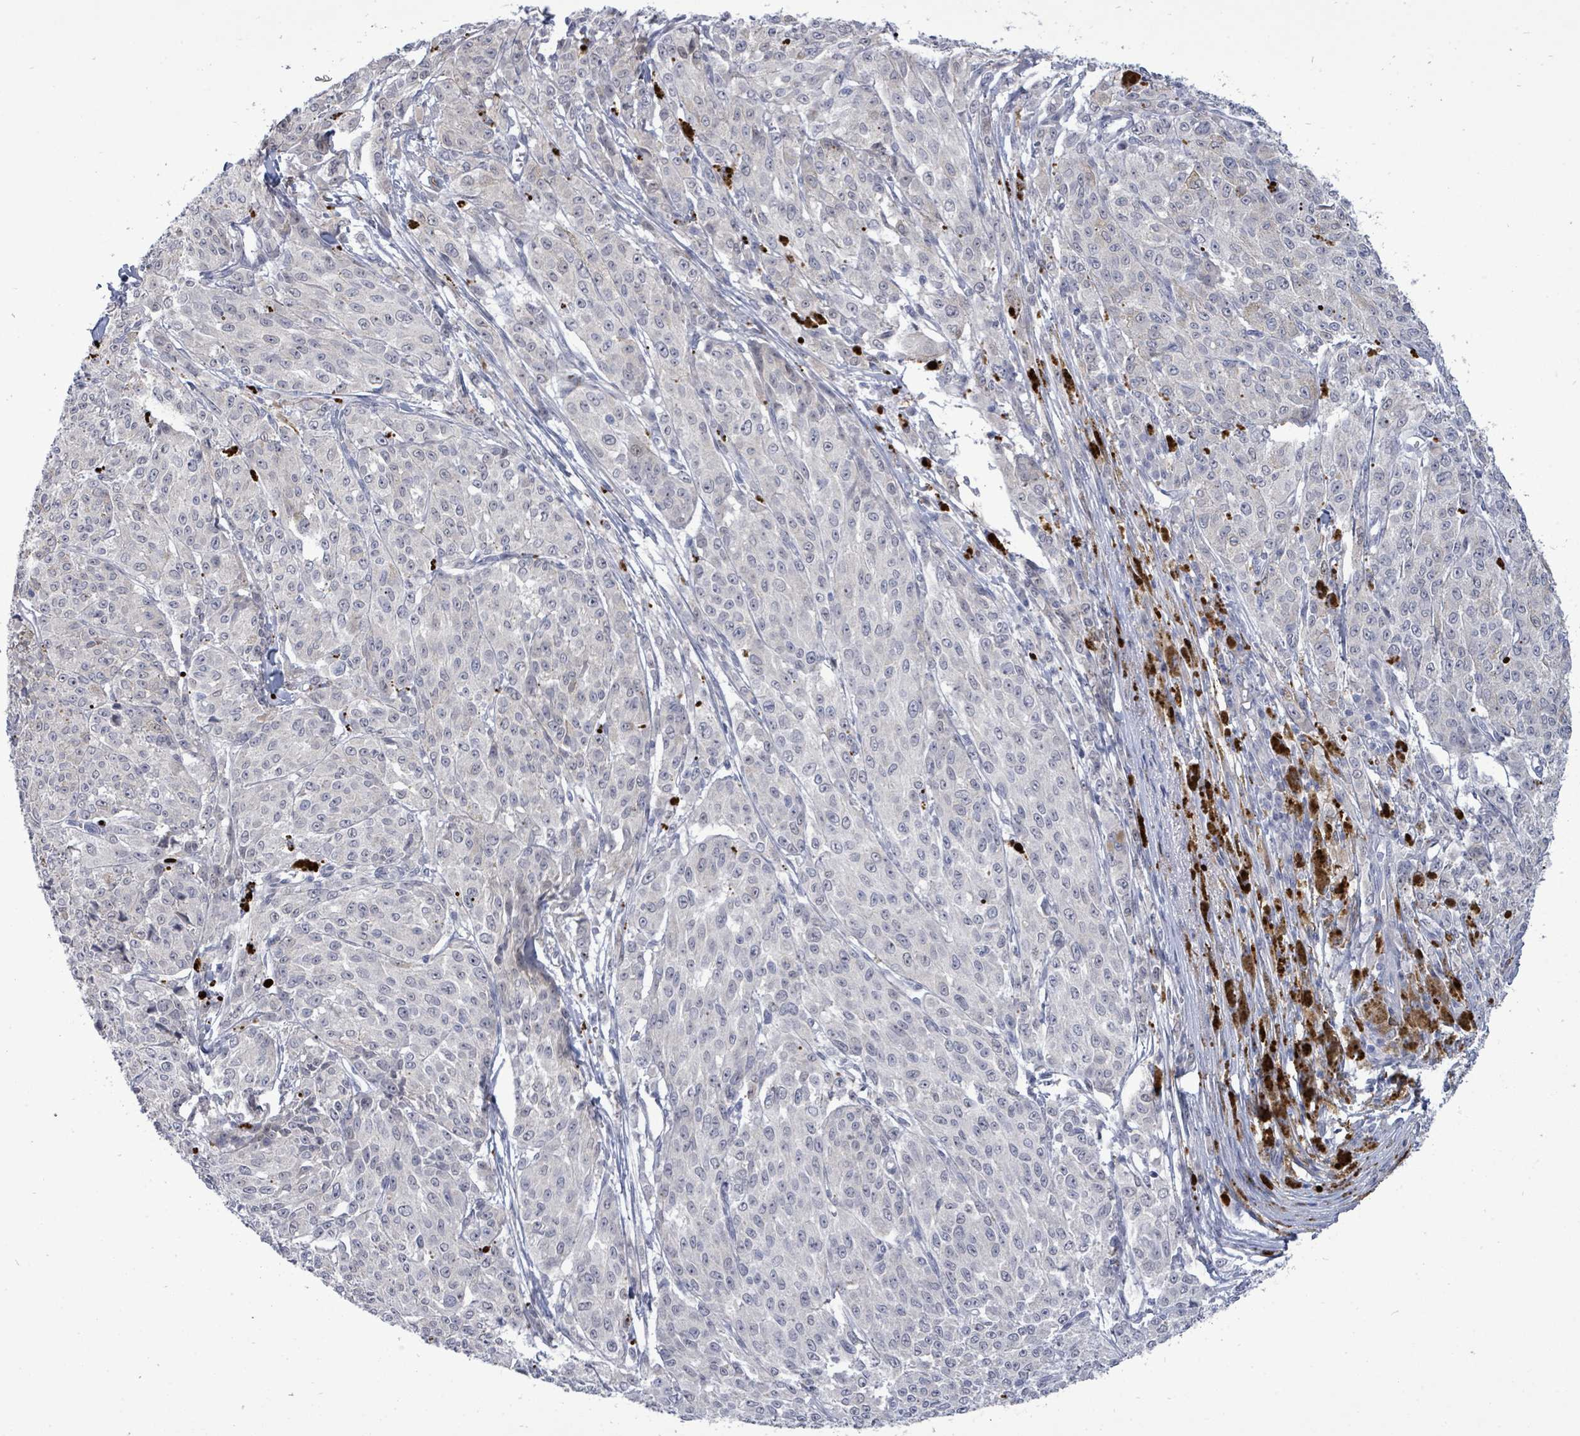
{"staining": {"intensity": "moderate", "quantity": "<25%", "location": "cytoplasmic/membranous"}, "tissue": "melanoma", "cell_type": "Tumor cells", "image_type": "cancer", "snomed": [{"axis": "morphology", "description": "Malignant melanoma, NOS"}, {"axis": "topography", "description": "Skin"}], "caption": "This is an image of immunohistochemistry staining of melanoma, which shows moderate positivity in the cytoplasmic/membranous of tumor cells.", "gene": "CT45A5", "patient": {"sex": "female", "age": 52}}